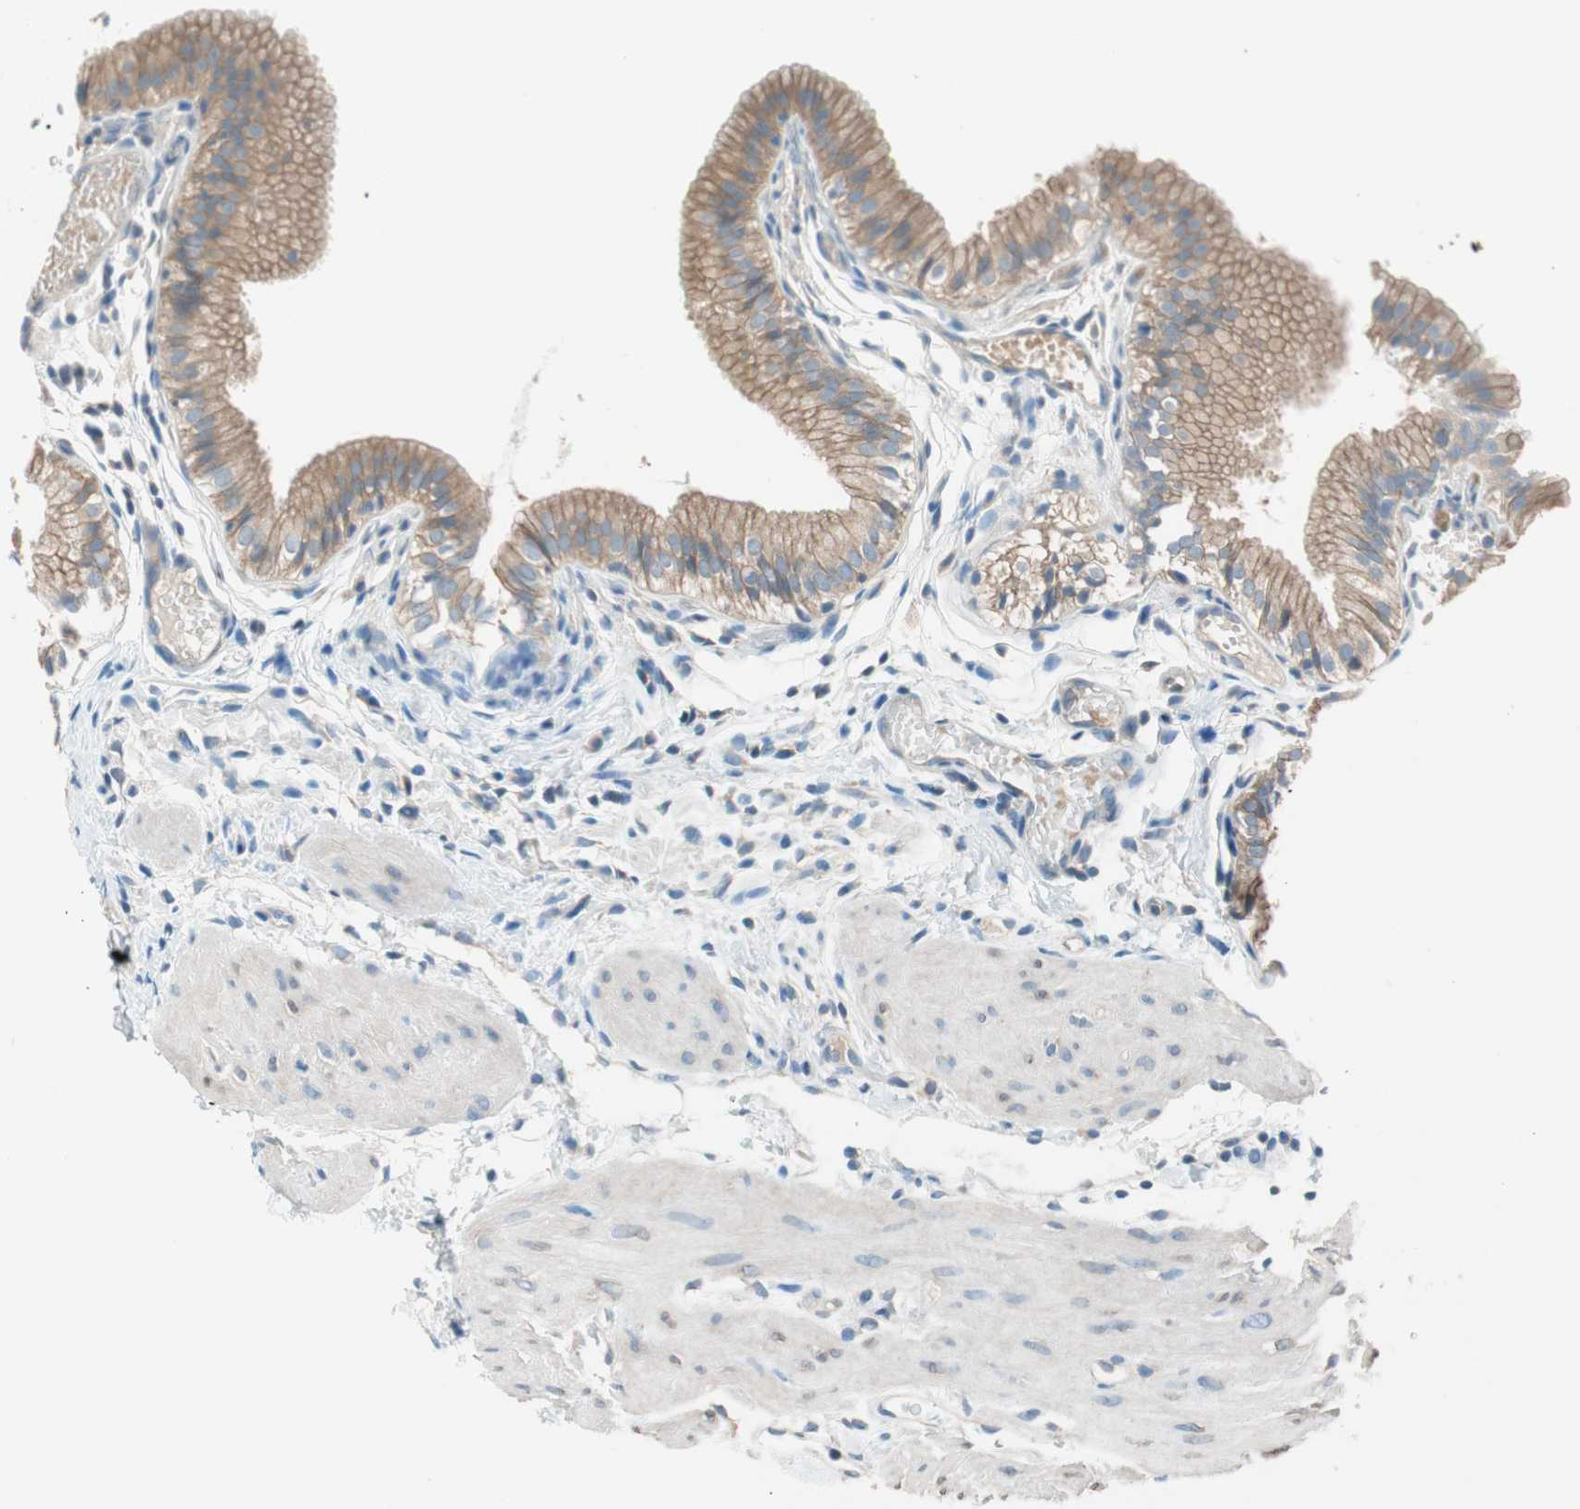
{"staining": {"intensity": "moderate", "quantity": ">75%", "location": "cytoplasmic/membranous"}, "tissue": "gallbladder", "cell_type": "Glandular cells", "image_type": "normal", "snomed": [{"axis": "morphology", "description": "Normal tissue, NOS"}, {"axis": "topography", "description": "Gallbladder"}], "caption": "Immunohistochemistry (IHC) histopathology image of normal gallbladder: human gallbladder stained using IHC reveals medium levels of moderate protein expression localized specifically in the cytoplasmic/membranous of glandular cells, appearing as a cytoplasmic/membranous brown color.", "gene": "GLUL", "patient": {"sex": "female", "age": 26}}